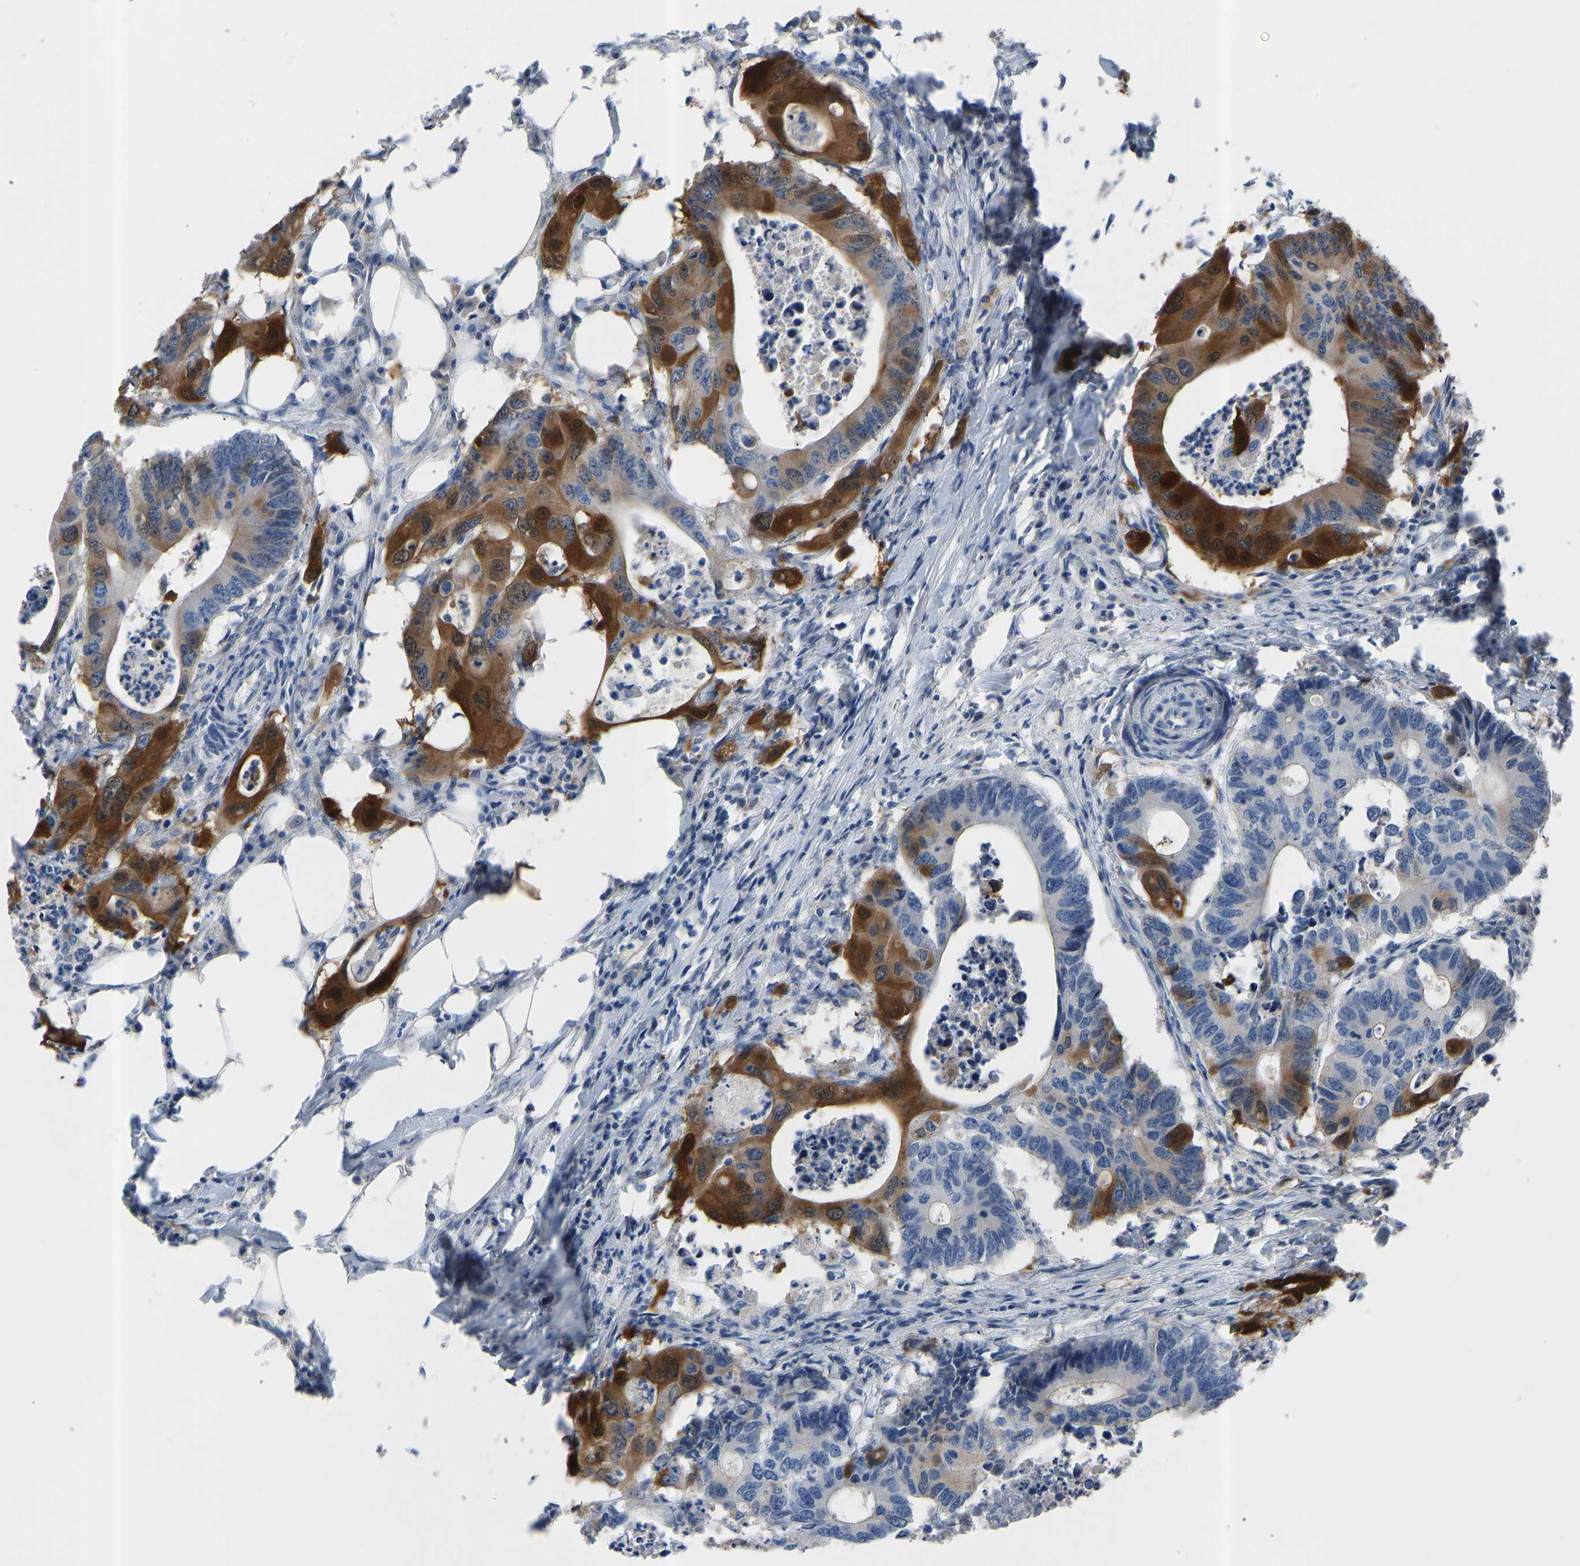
{"staining": {"intensity": "strong", "quantity": "25%-75%", "location": "cytoplasmic/membranous"}, "tissue": "colorectal cancer", "cell_type": "Tumor cells", "image_type": "cancer", "snomed": [{"axis": "morphology", "description": "Adenocarcinoma, NOS"}, {"axis": "topography", "description": "Colon"}], "caption": "Immunohistochemical staining of colorectal adenocarcinoma reveals high levels of strong cytoplasmic/membranous staining in about 25%-75% of tumor cells.", "gene": "RBP1", "patient": {"sex": "male", "age": 71}}